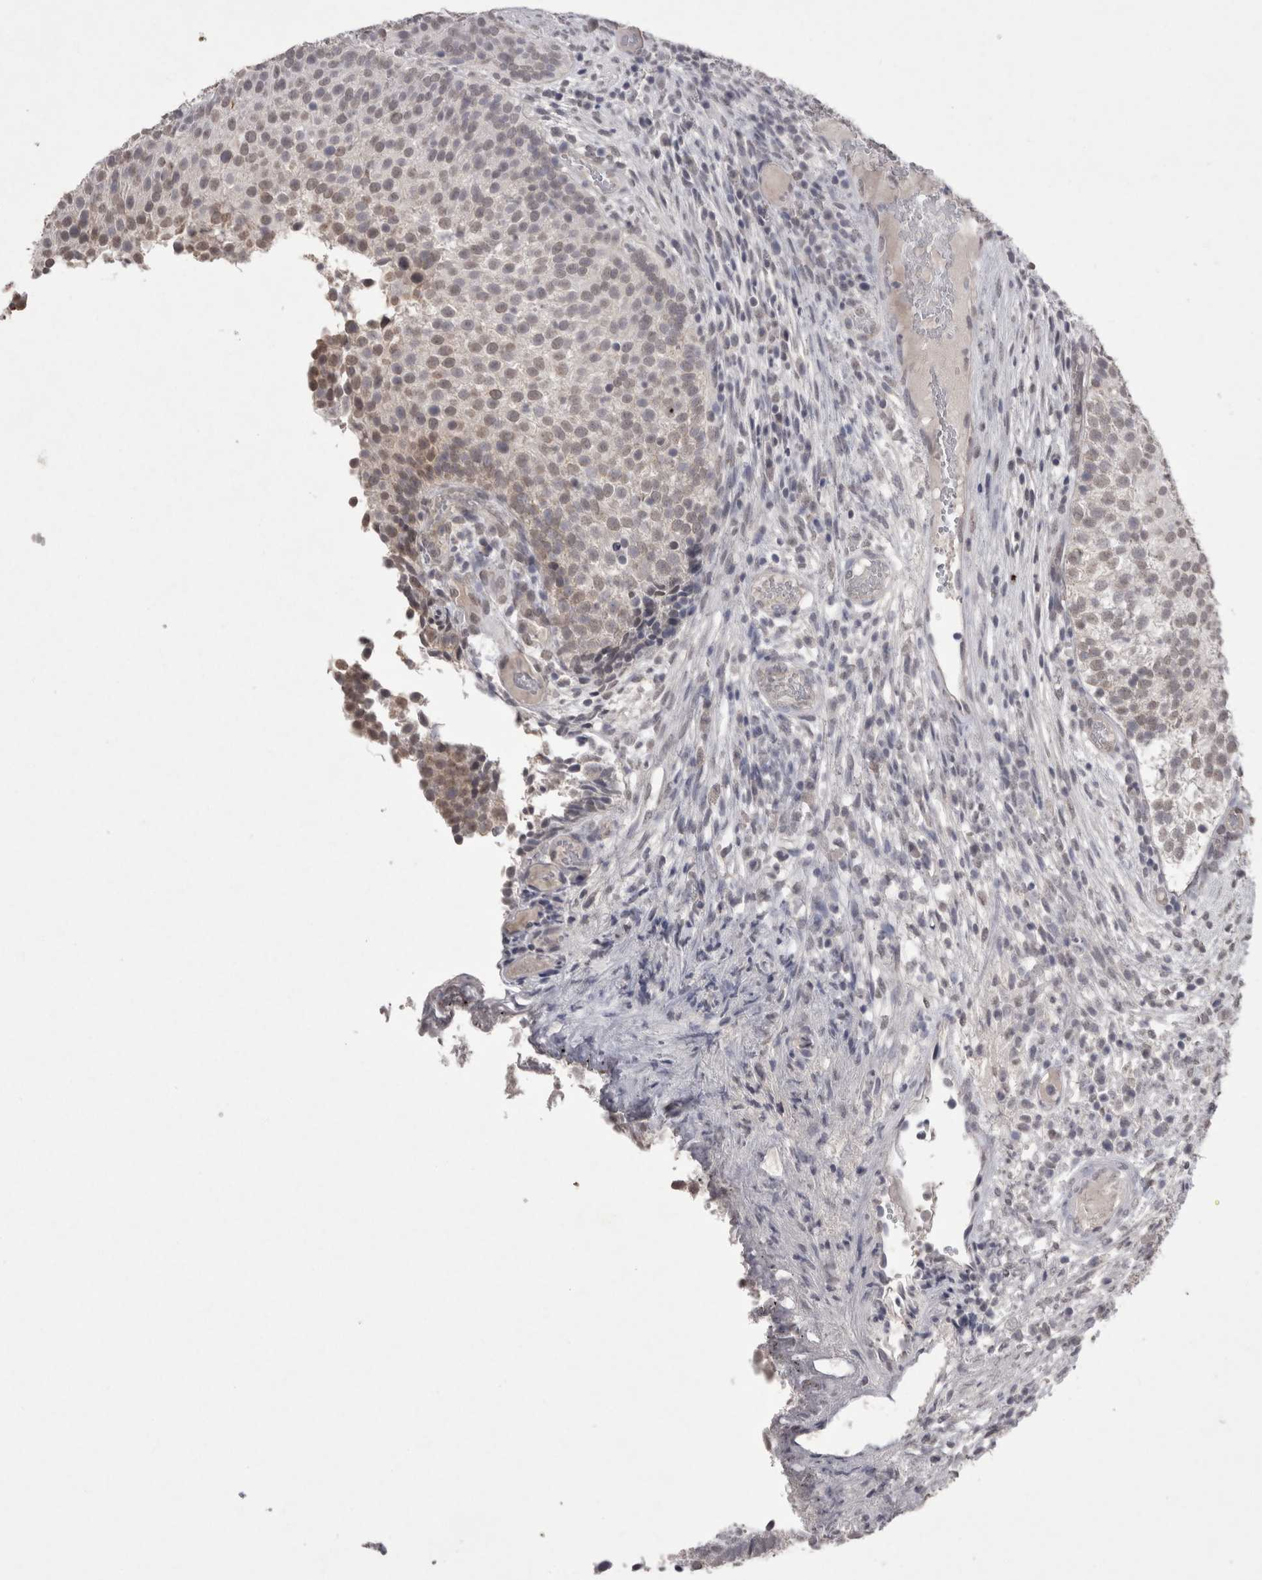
{"staining": {"intensity": "weak", "quantity": "25%-75%", "location": "nuclear"}, "tissue": "urothelial cancer", "cell_type": "Tumor cells", "image_type": "cancer", "snomed": [{"axis": "morphology", "description": "Urothelial carcinoma, Low grade"}, {"axis": "topography", "description": "Urinary bladder"}], "caption": "Tumor cells demonstrate low levels of weak nuclear staining in about 25%-75% of cells in urothelial carcinoma (low-grade).", "gene": "DDX4", "patient": {"sex": "male", "age": 86}}